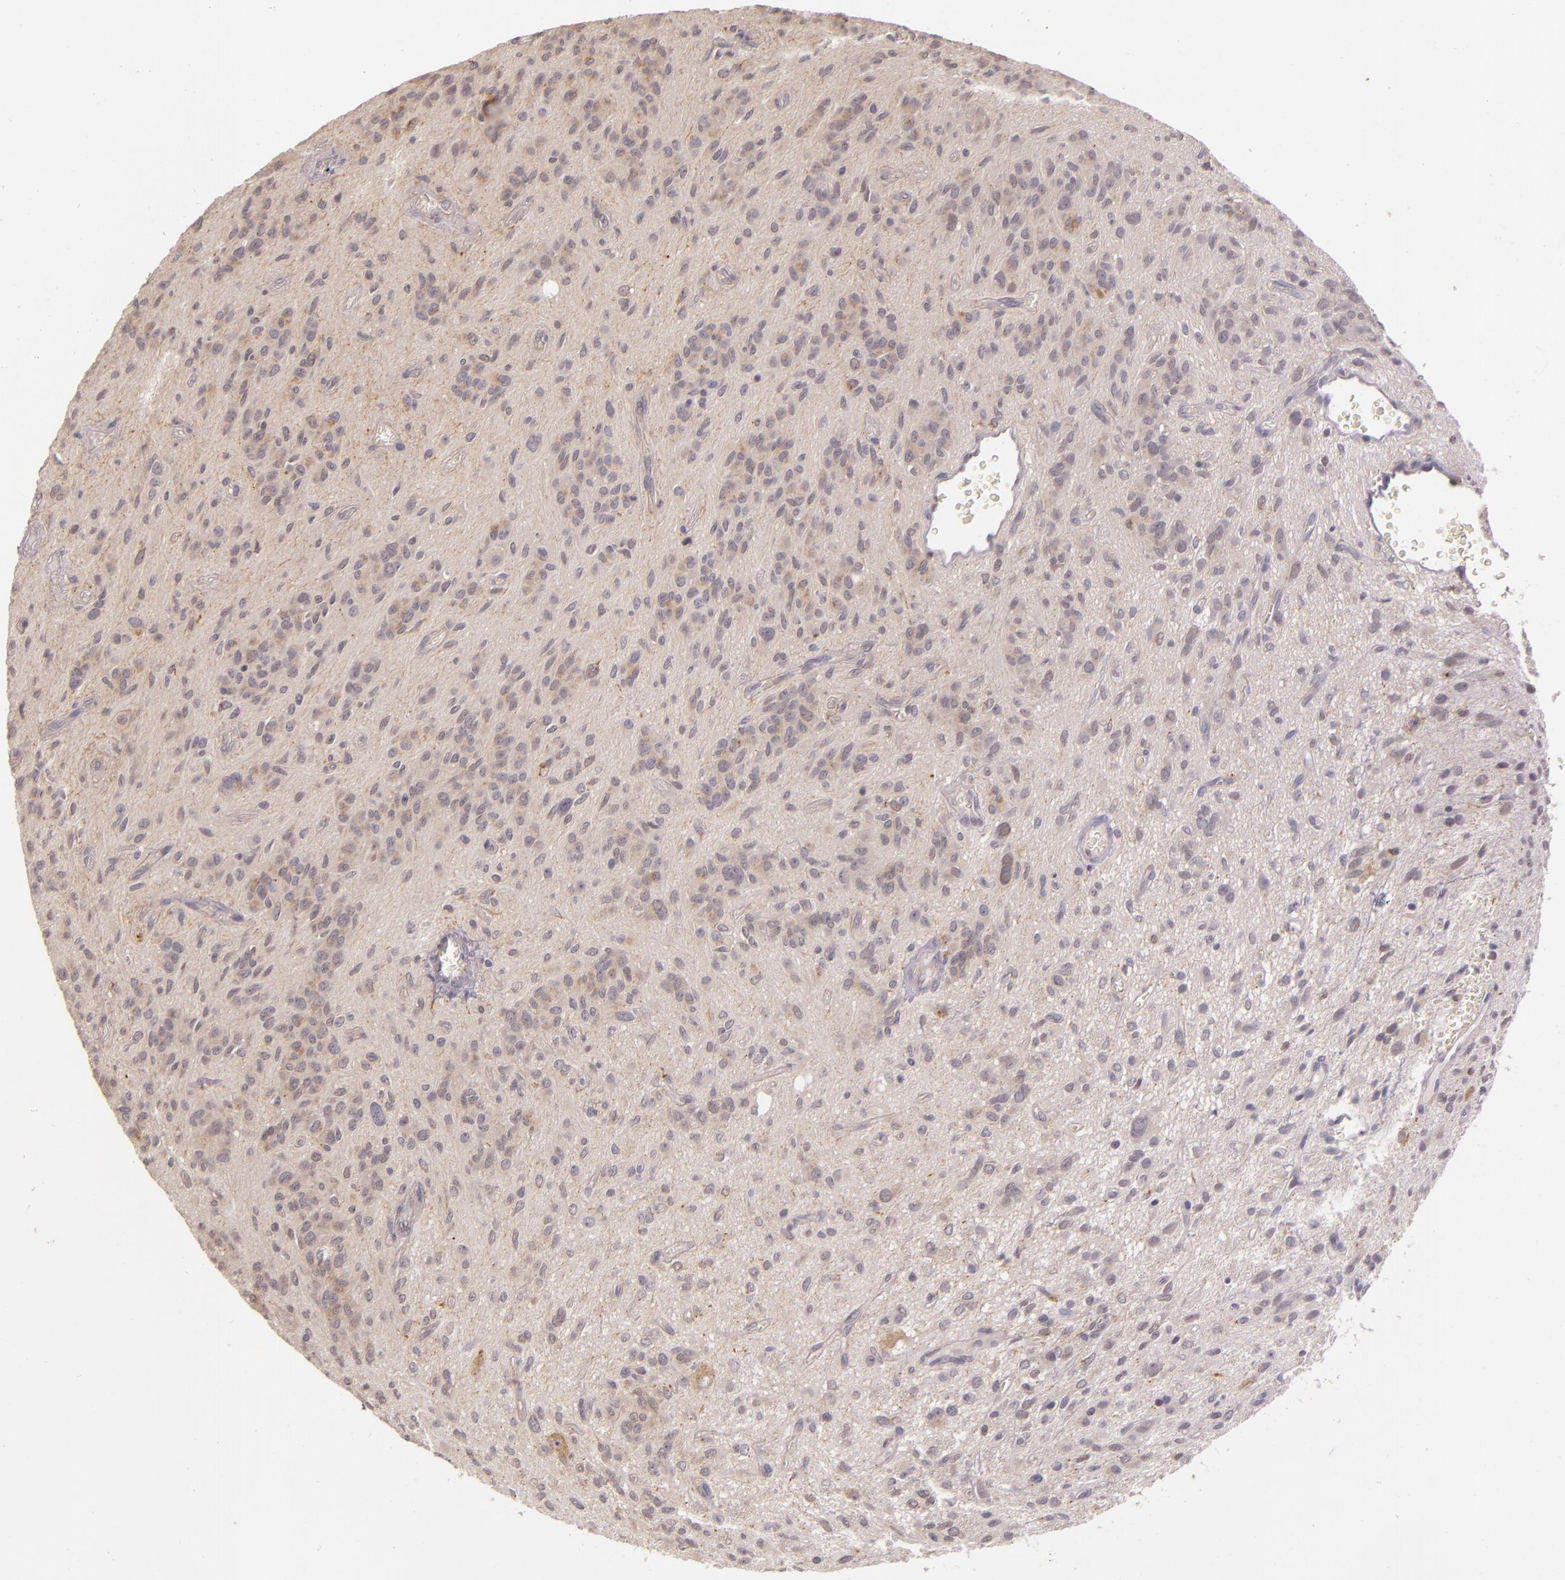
{"staining": {"intensity": "negative", "quantity": "none", "location": "none"}, "tissue": "glioma", "cell_type": "Tumor cells", "image_type": "cancer", "snomed": [{"axis": "morphology", "description": "Glioma, malignant, Low grade"}, {"axis": "topography", "description": "Brain"}], "caption": "Glioma was stained to show a protein in brown. There is no significant positivity in tumor cells. (DAB (3,3'-diaminobenzidine) immunohistochemistry, high magnification).", "gene": "ARMH4", "patient": {"sex": "female", "age": 15}}